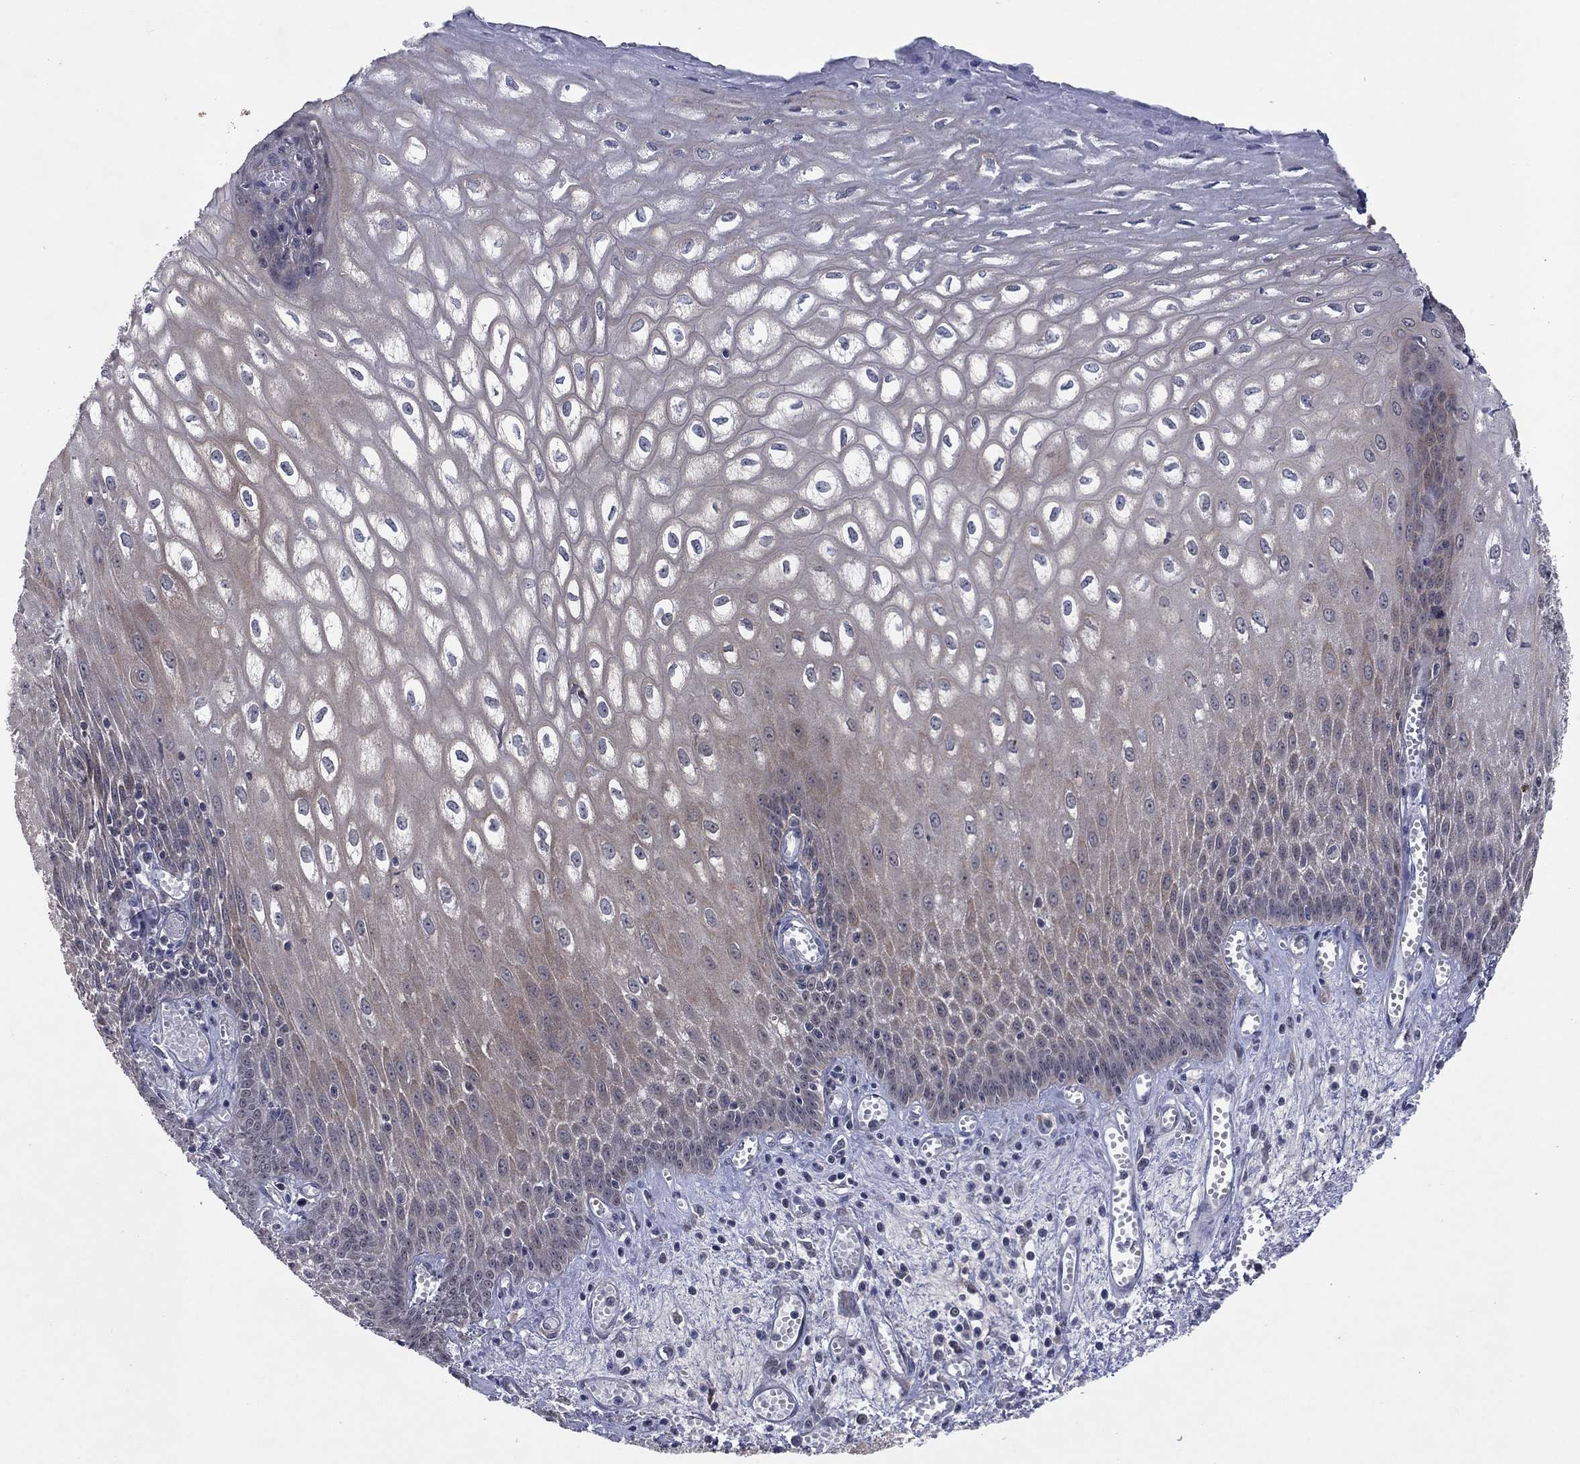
{"staining": {"intensity": "negative", "quantity": "none", "location": "none"}, "tissue": "esophagus", "cell_type": "Squamous epithelial cells", "image_type": "normal", "snomed": [{"axis": "morphology", "description": "Normal tissue, NOS"}, {"axis": "topography", "description": "Esophagus"}], "caption": "Squamous epithelial cells are negative for protein expression in unremarkable human esophagus. Brightfield microscopy of IHC stained with DAB (3,3'-diaminobenzidine) (brown) and hematoxylin (blue), captured at high magnification.", "gene": "IAH1", "patient": {"sex": "male", "age": 58}}